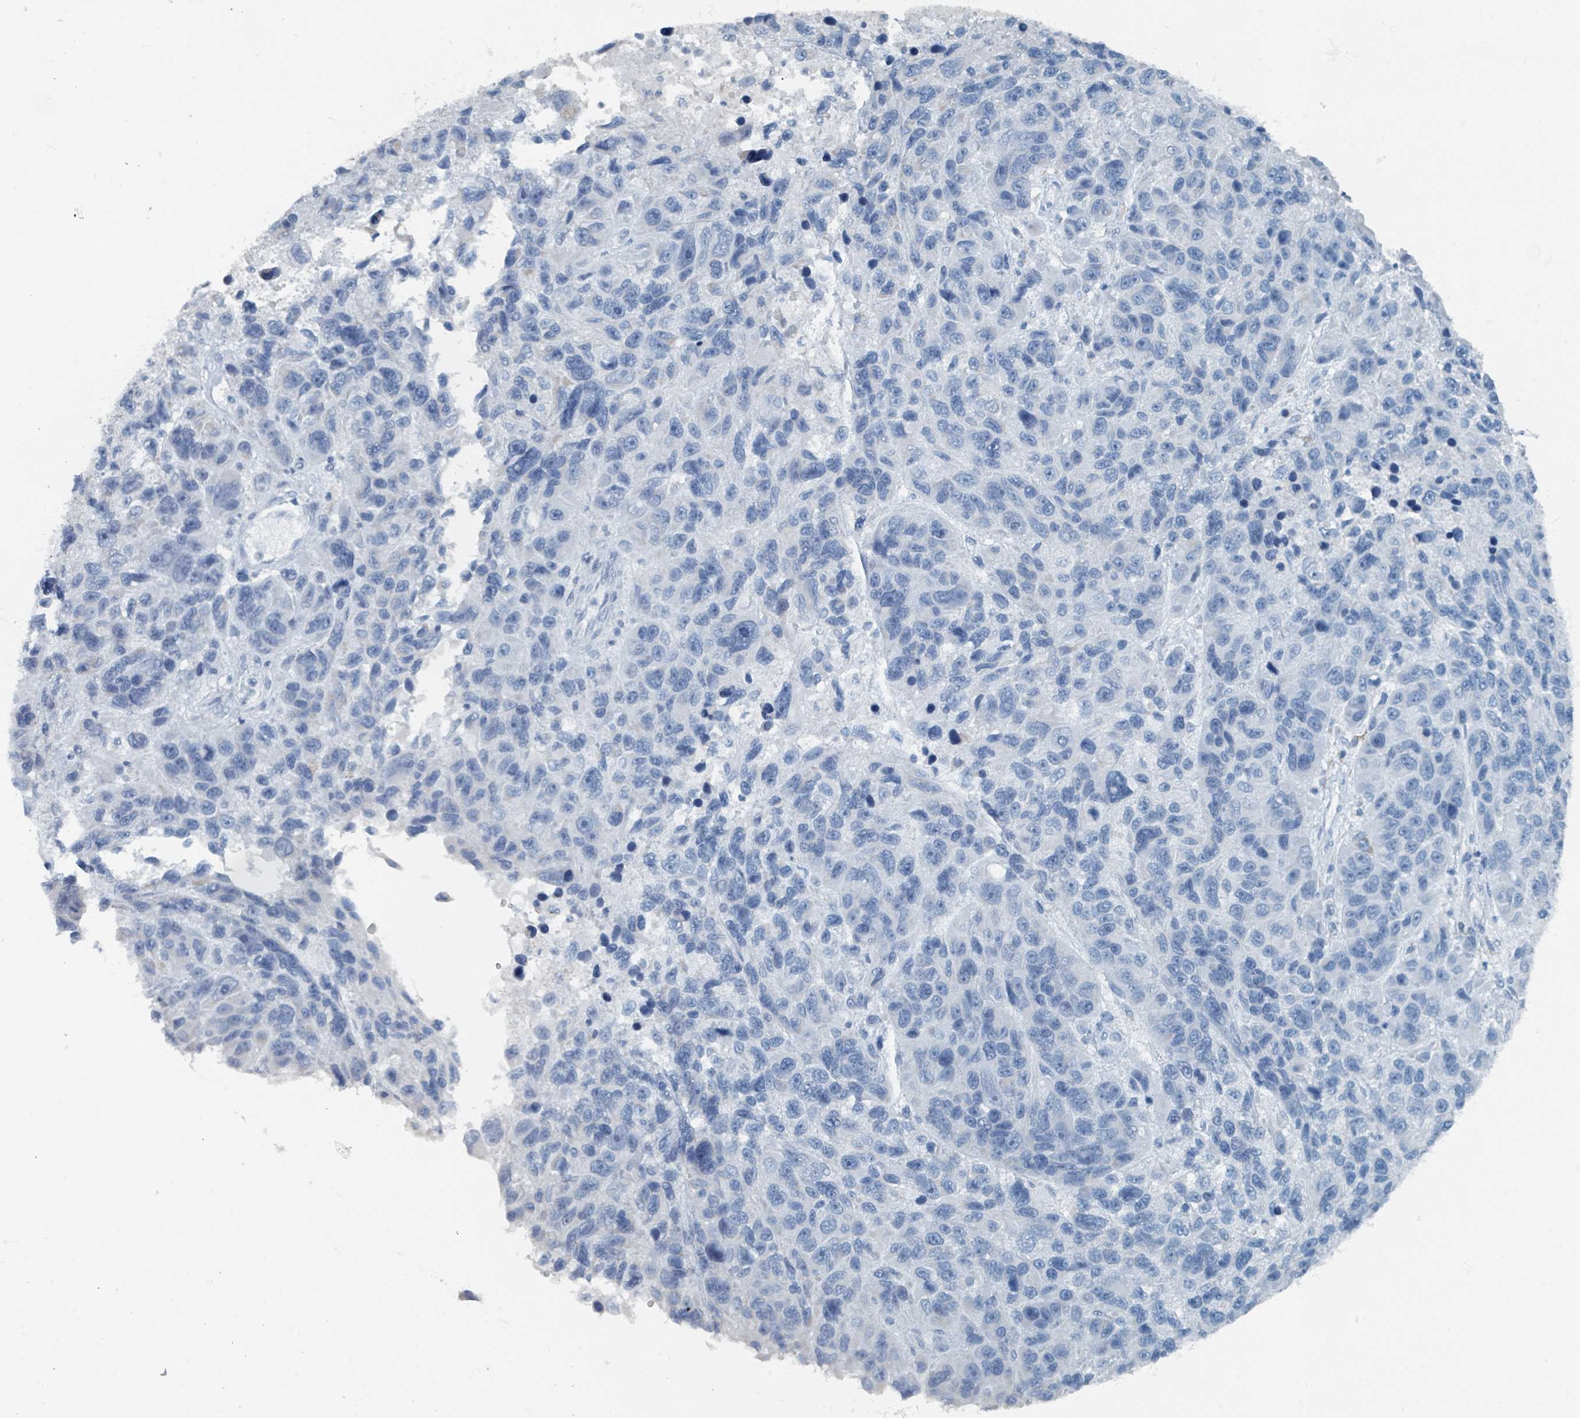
{"staining": {"intensity": "negative", "quantity": "none", "location": "none"}, "tissue": "melanoma", "cell_type": "Tumor cells", "image_type": "cancer", "snomed": [{"axis": "morphology", "description": "Malignant melanoma, NOS"}, {"axis": "topography", "description": "Skin"}], "caption": "Immunohistochemistry photomicrograph of human malignant melanoma stained for a protein (brown), which demonstrates no expression in tumor cells. (DAB (3,3'-diaminobenzidine) immunohistochemistry with hematoxylin counter stain).", "gene": "GAMT", "patient": {"sex": "male", "age": 53}}